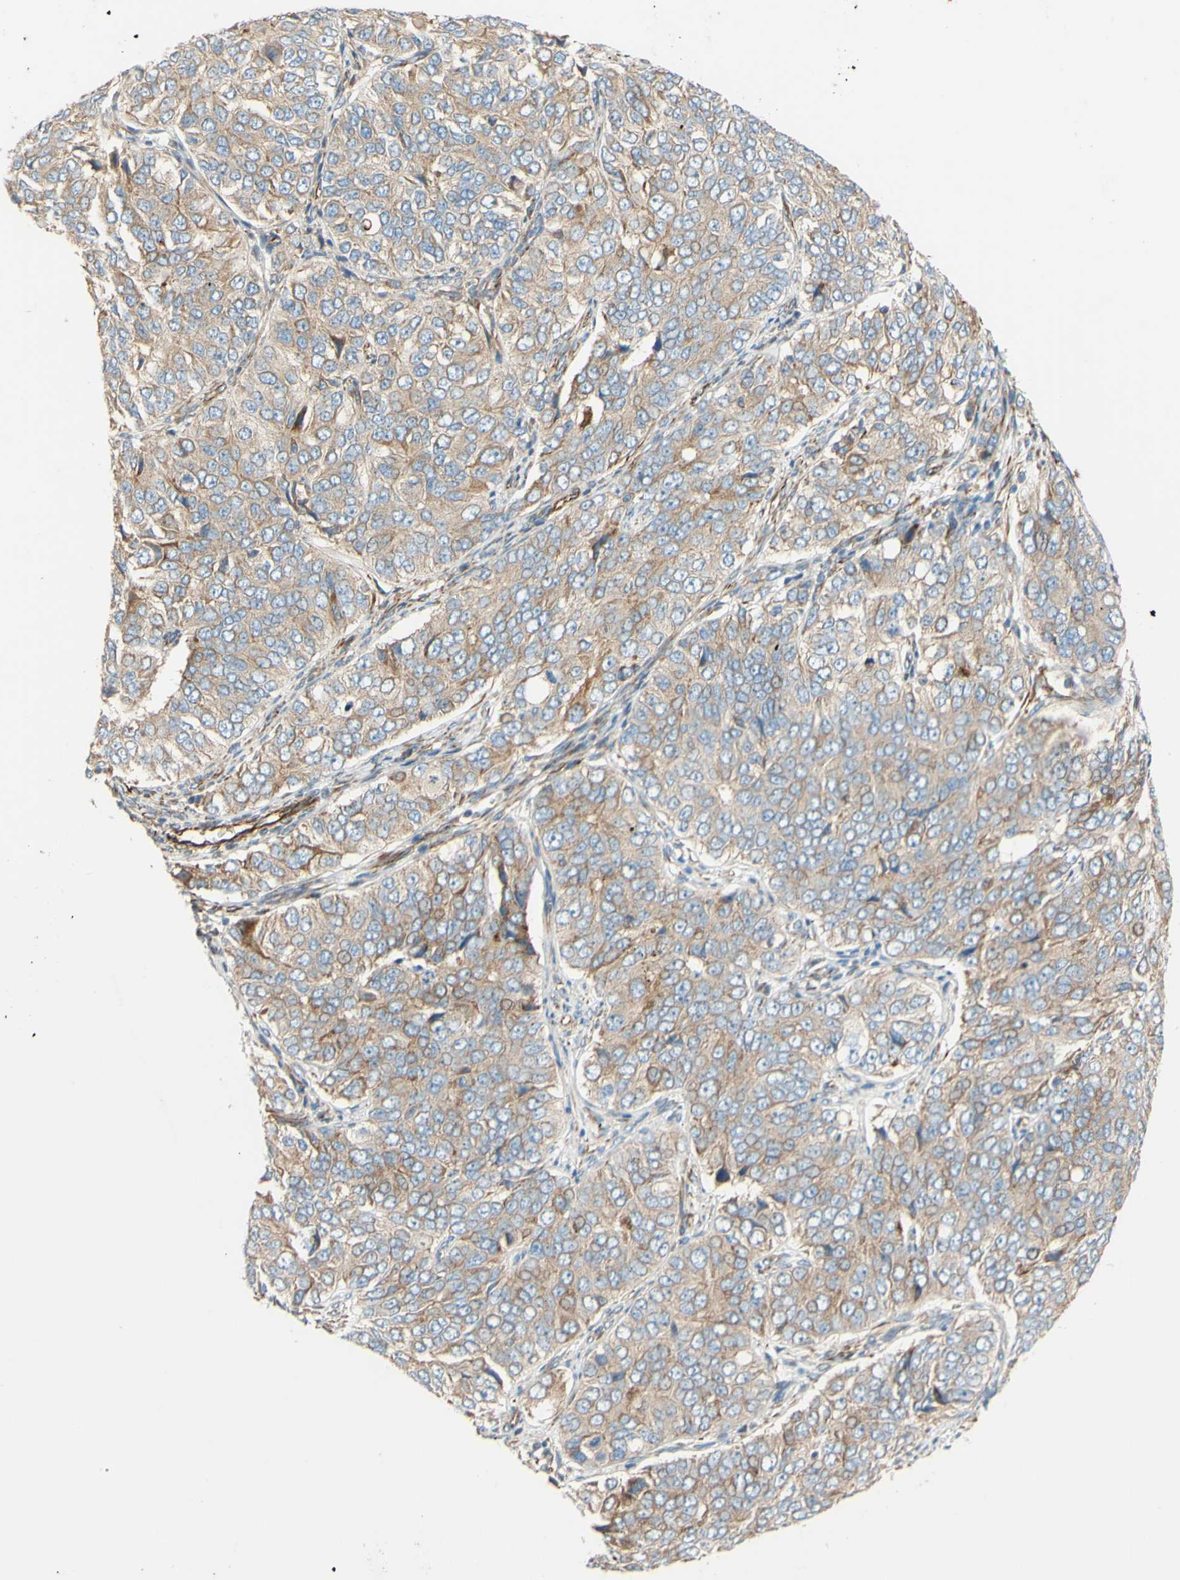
{"staining": {"intensity": "weak", "quantity": ">75%", "location": "cytoplasmic/membranous"}, "tissue": "ovarian cancer", "cell_type": "Tumor cells", "image_type": "cancer", "snomed": [{"axis": "morphology", "description": "Carcinoma, endometroid"}, {"axis": "topography", "description": "Ovary"}], "caption": "High-power microscopy captured an immunohistochemistry image of endometroid carcinoma (ovarian), revealing weak cytoplasmic/membranous staining in approximately >75% of tumor cells. (brown staining indicates protein expression, while blue staining denotes nuclei).", "gene": "C1orf43", "patient": {"sex": "female", "age": 51}}